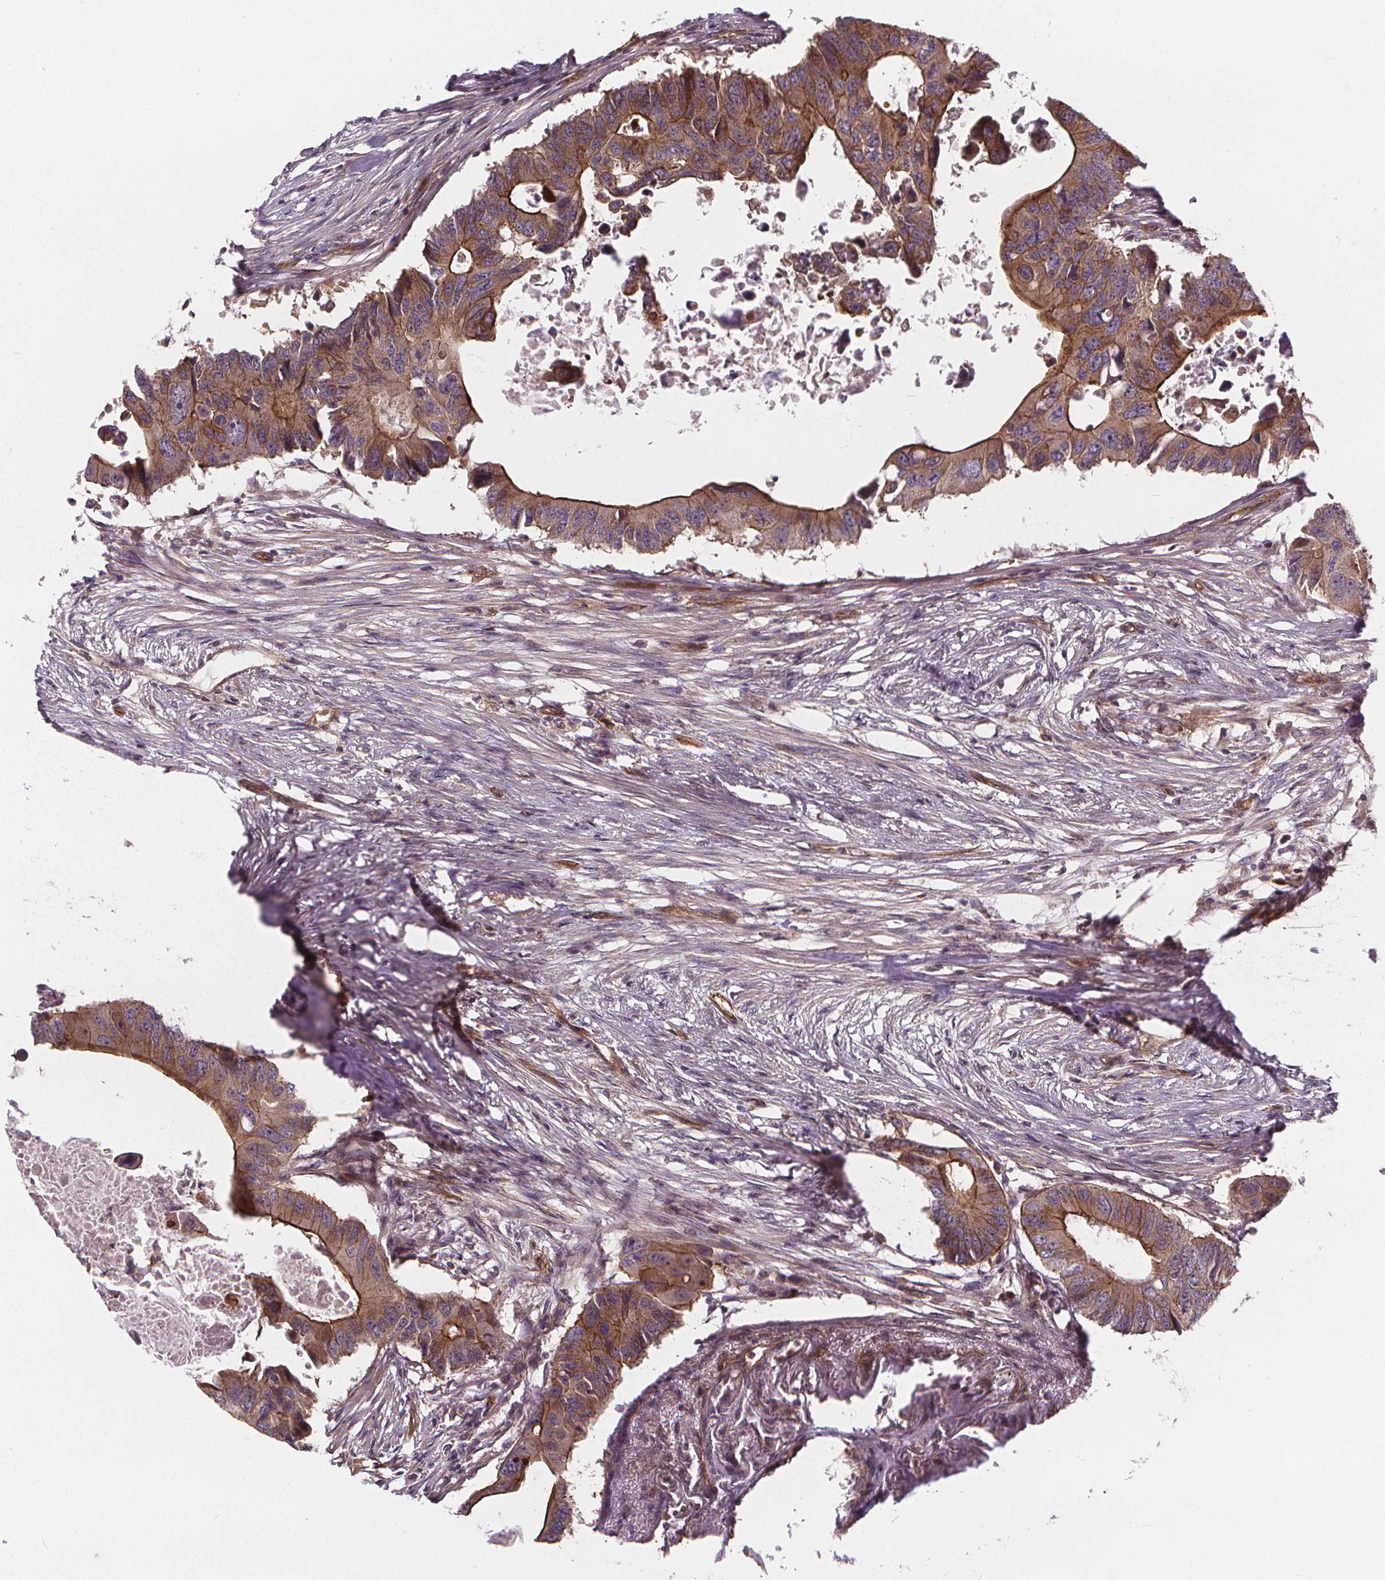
{"staining": {"intensity": "moderate", "quantity": ">75%", "location": "cytoplasmic/membranous"}, "tissue": "colorectal cancer", "cell_type": "Tumor cells", "image_type": "cancer", "snomed": [{"axis": "morphology", "description": "Adenocarcinoma, NOS"}, {"axis": "topography", "description": "Colon"}], "caption": "Moderate cytoplasmic/membranous protein staining is identified in about >75% of tumor cells in colorectal cancer (adenocarcinoma).", "gene": "CLINT1", "patient": {"sex": "male", "age": 71}}